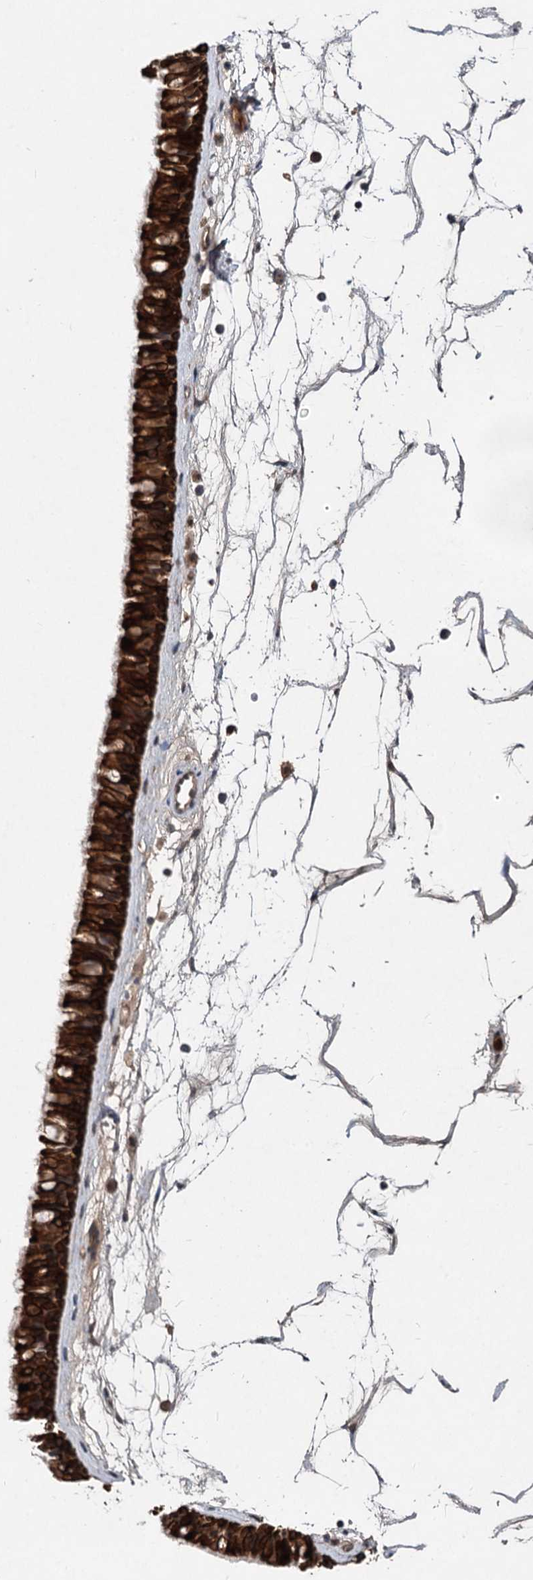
{"staining": {"intensity": "strong", "quantity": ">75%", "location": "cytoplasmic/membranous"}, "tissue": "nasopharynx", "cell_type": "Respiratory epithelial cells", "image_type": "normal", "snomed": [{"axis": "morphology", "description": "Normal tissue, NOS"}, {"axis": "topography", "description": "Nasopharynx"}], "caption": "Protein analysis of unremarkable nasopharynx demonstrates strong cytoplasmic/membranous staining in approximately >75% of respiratory epithelial cells. The staining was performed using DAB (3,3'-diaminobenzidine) to visualize the protein expression in brown, while the nuclei were stained in blue with hematoxylin (Magnification: 20x).", "gene": "RITA1", "patient": {"sex": "male", "age": 64}}